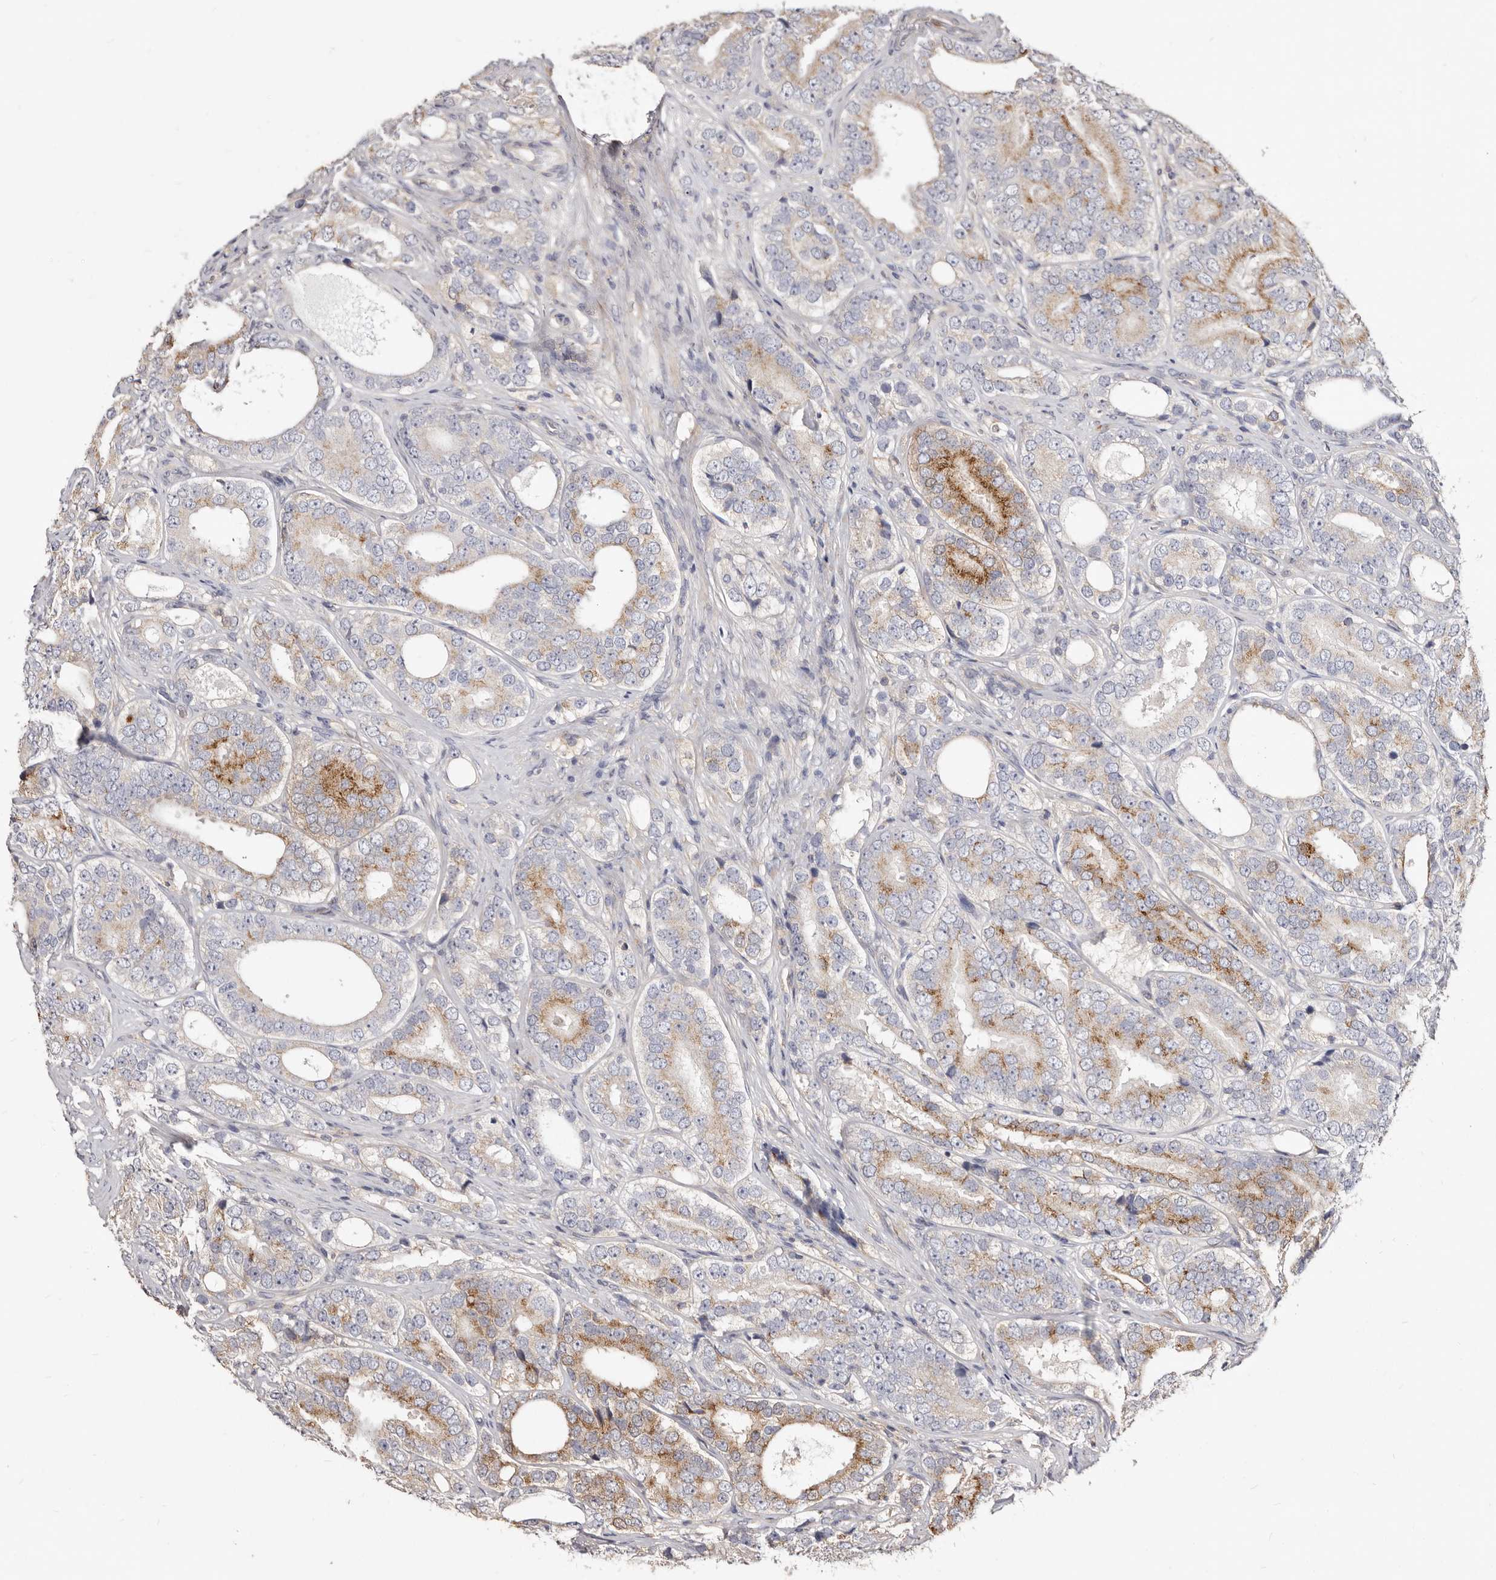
{"staining": {"intensity": "moderate", "quantity": ">75%", "location": "cytoplasmic/membranous"}, "tissue": "prostate cancer", "cell_type": "Tumor cells", "image_type": "cancer", "snomed": [{"axis": "morphology", "description": "Adenocarcinoma, High grade"}, {"axis": "topography", "description": "Prostate"}], "caption": "This is an image of immunohistochemistry staining of prostate cancer, which shows moderate expression in the cytoplasmic/membranous of tumor cells.", "gene": "LRRC25", "patient": {"sex": "male", "age": 56}}